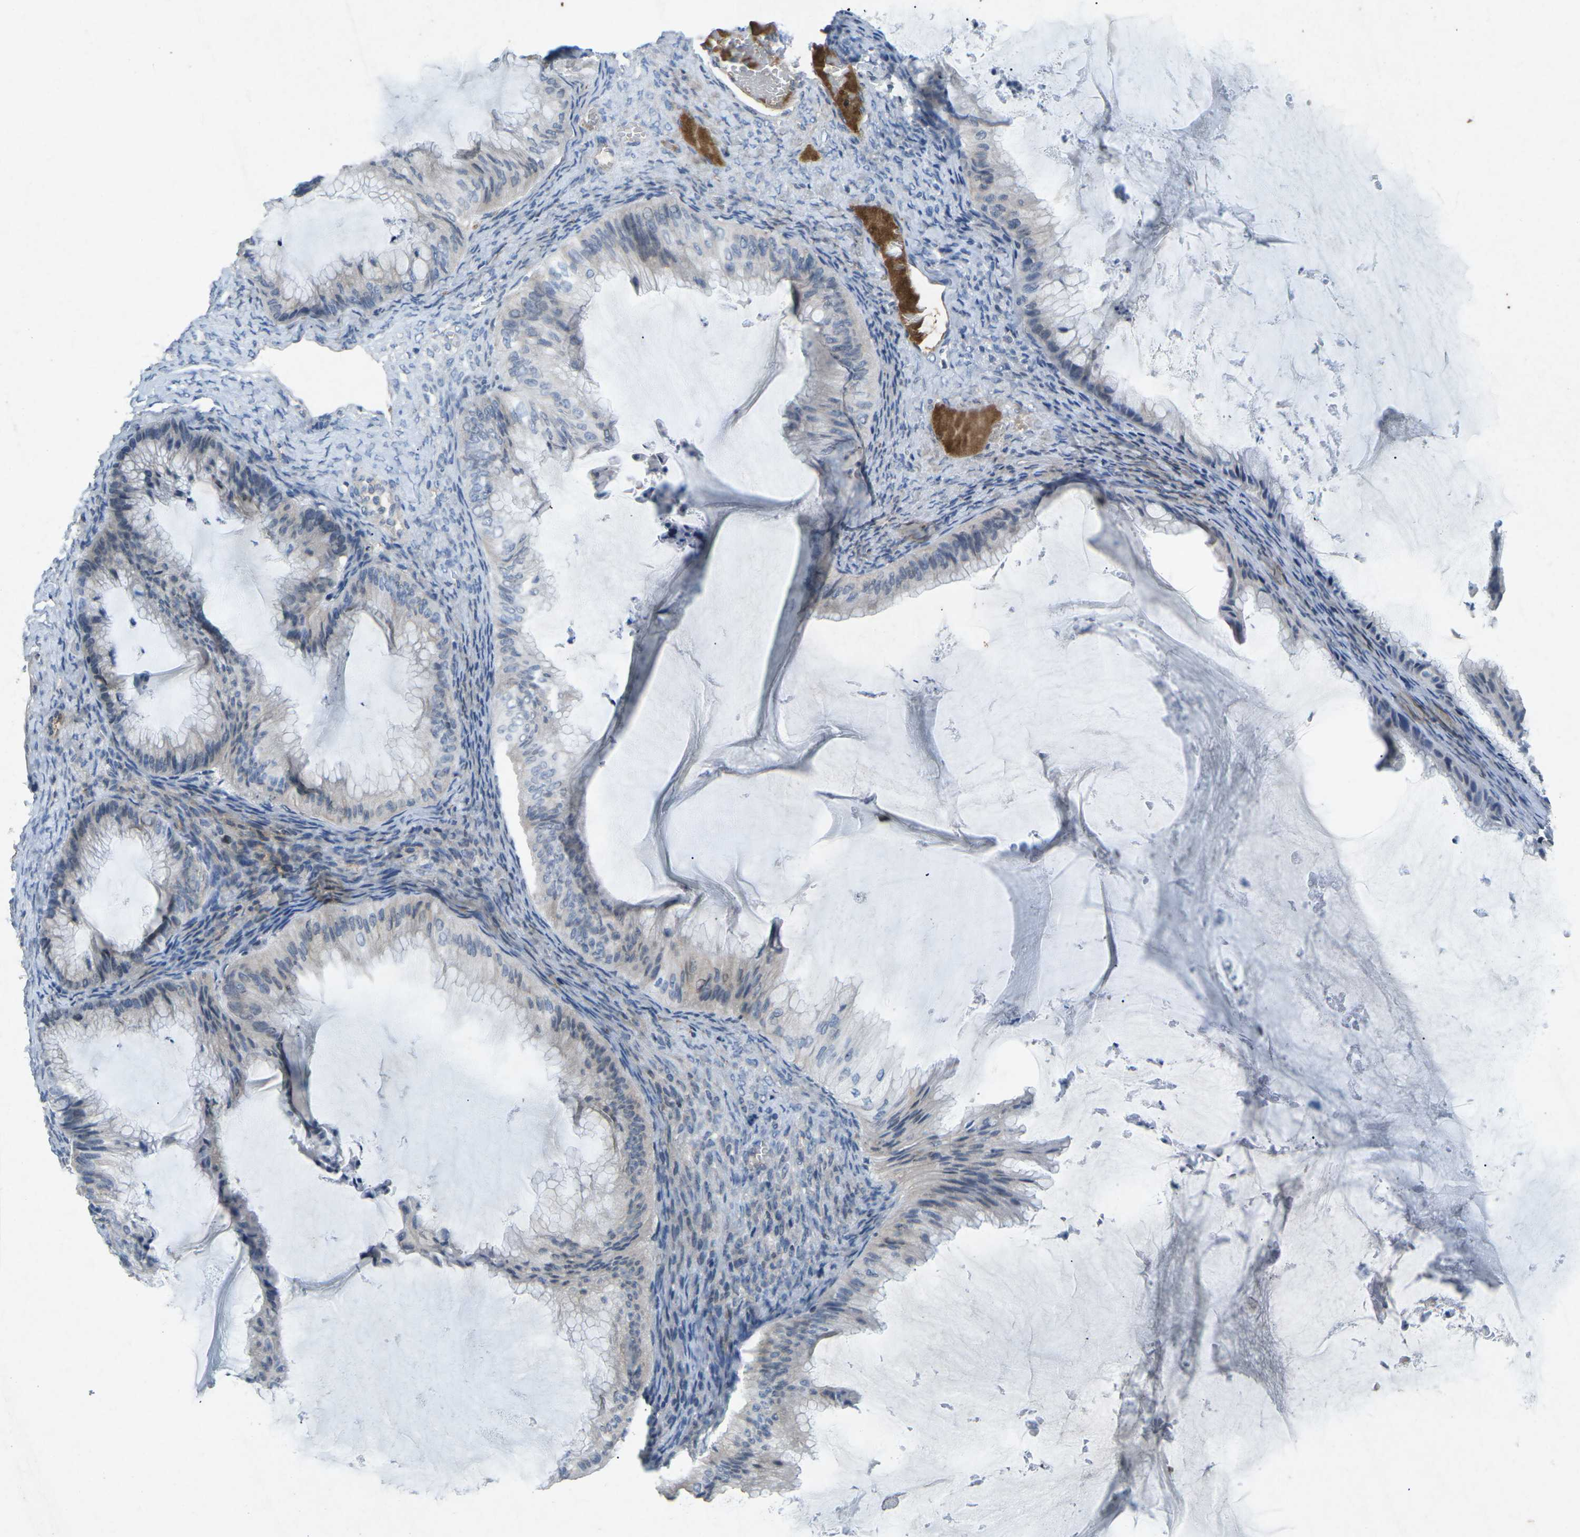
{"staining": {"intensity": "negative", "quantity": "none", "location": "none"}, "tissue": "ovarian cancer", "cell_type": "Tumor cells", "image_type": "cancer", "snomed": [{"axis": "morphology", "description": "Cystadenocarcinoma, mucinous, NOS"}, {"axis": "topography", "description": "Ovary"}], "caption": "Ovarian mucinous cystadenocarcinoma was stained to show a protein in brown. There is no significant staining in tumor cells.", "gene": "A1BG", "patient": {"sex": "female", "age": 61}}